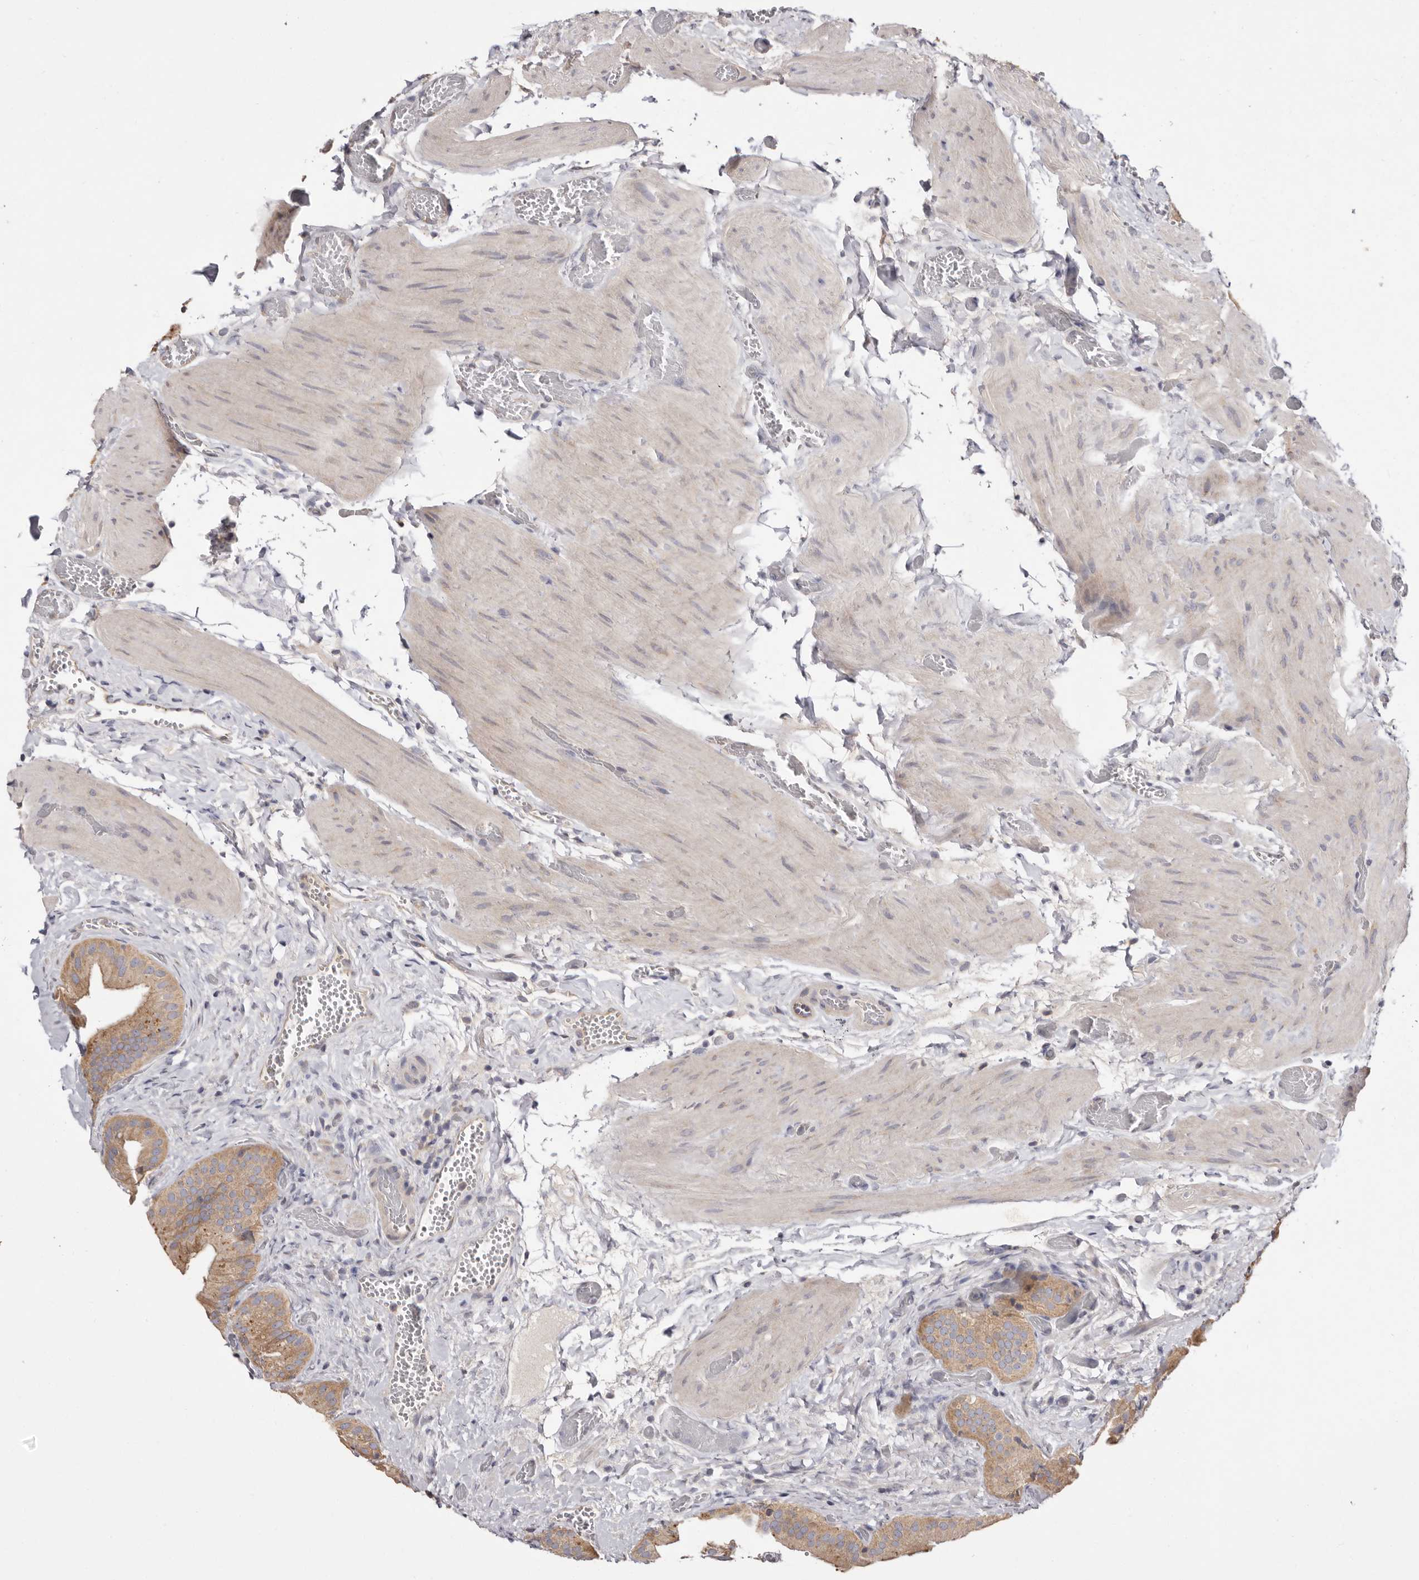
{"staining": {"intensity": "moderate", "quantity": ">75%", "location": "cytoplasmic/membranous"}, "tissue": "gallbladder", "cell_type": "Glandular cells", "image_type": "normal", "snomed": [{"axis": "morphology", "description": "Normal tissue, NOS"}, {"axis": "topography", "description": "Gallbladder"}], "caption": "Brown immunohistochemical staining in benign gallbladder exhibits moderate cytoplasmic/membranous staining in about >75% of glandular cells. (DAB = brown stain, brightfield microscopy at high magnification).", "gene": "FAM167B", "patient": {"sex": "female", "age": 64}}